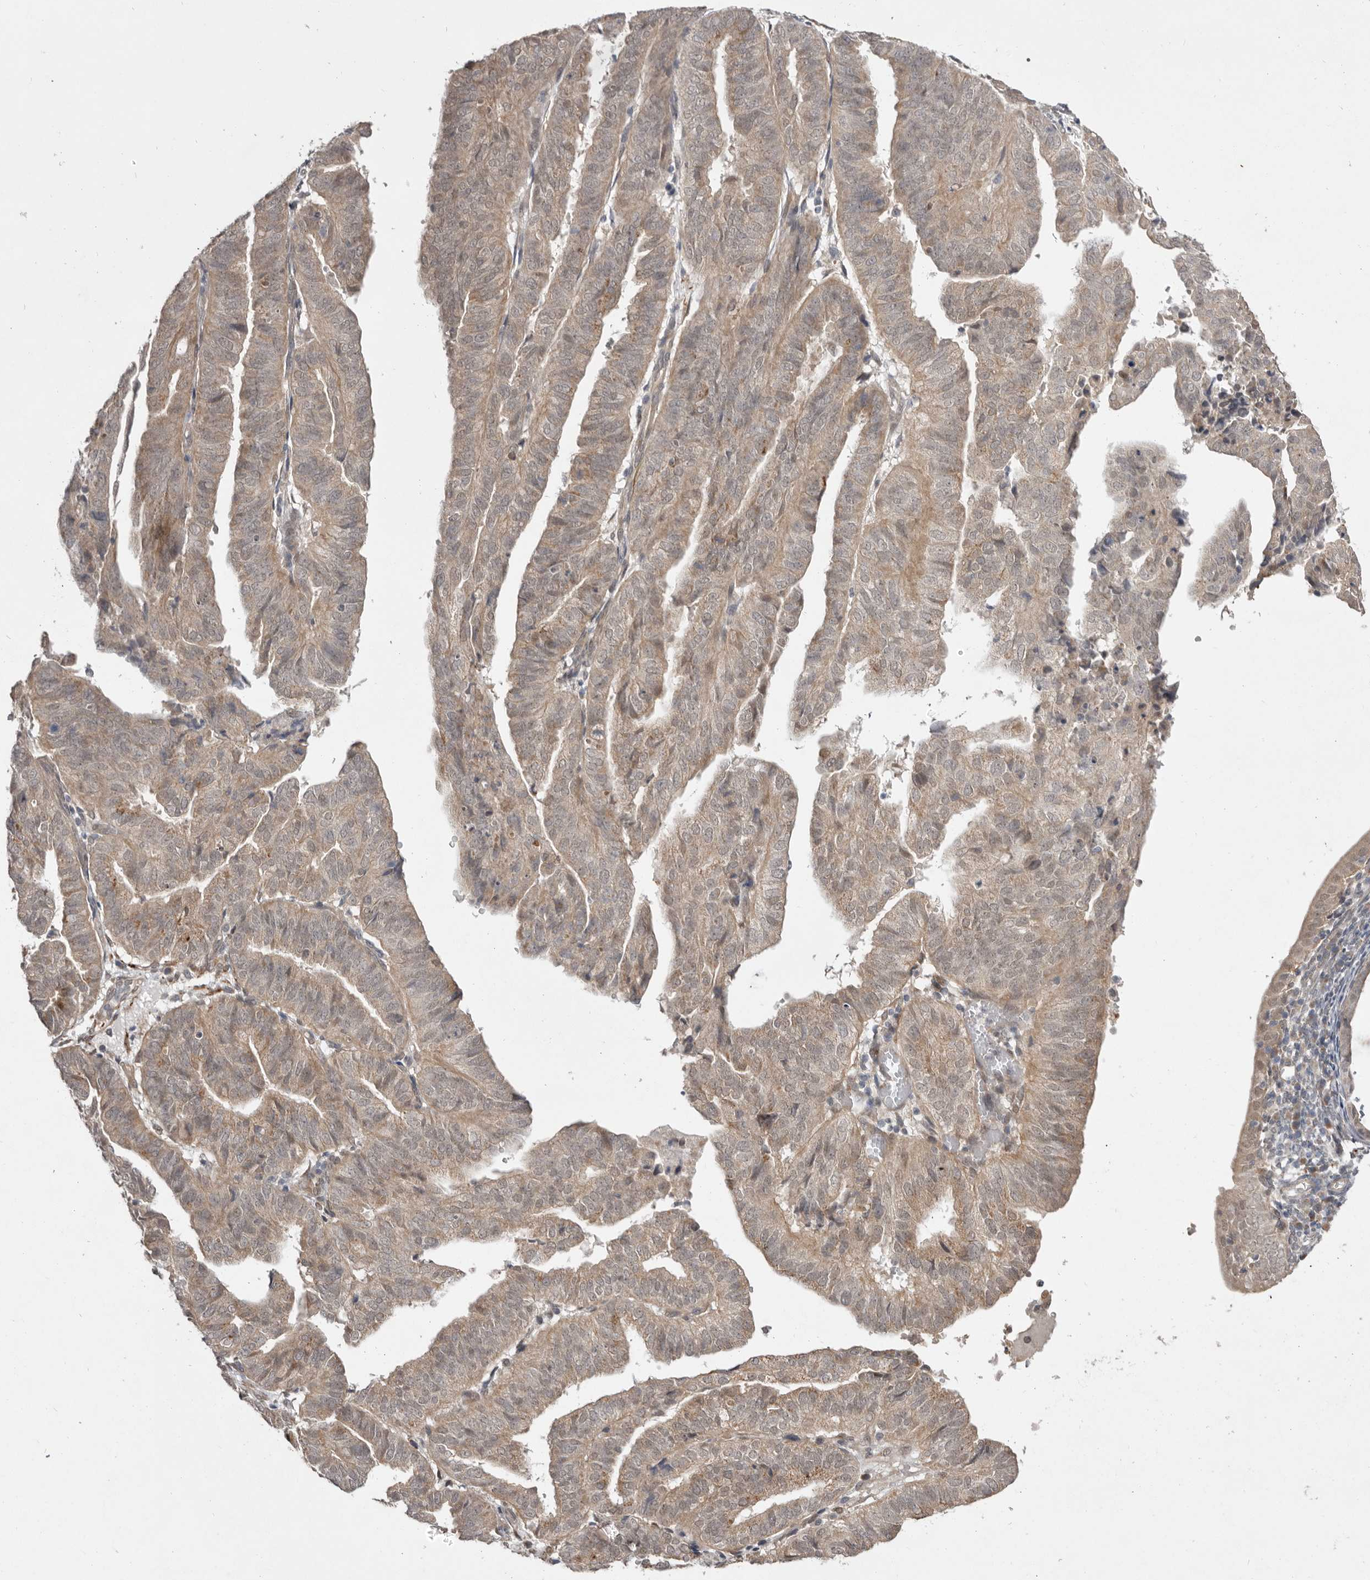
{"staining": {"intensity": "moderate", "quantity": ">75%", "location": "cytoplasmic/membranous"}, "tissue": "endometrial cancer", "cell_type": "Tumor cells", "image_type": "cancer", "snomed": [{"axis": "morphology", "description": "Adenocarcinoma, NOS"}, {"axis": "topography", "description": "Uterus"}], "caption": "Endometrial cancer (adenocarcinoma) was stained to show a protein in brown. There is medium levels of moderate cytoplasmic/membranous expression in approximately >75% of tumor cells. (Stains: DAB in brown, nuclei in blue, Microscopy: brightfield microscopy at high magnification).", "gene": "NSUN4", "patient": {"sex": "female", "age": 77}}